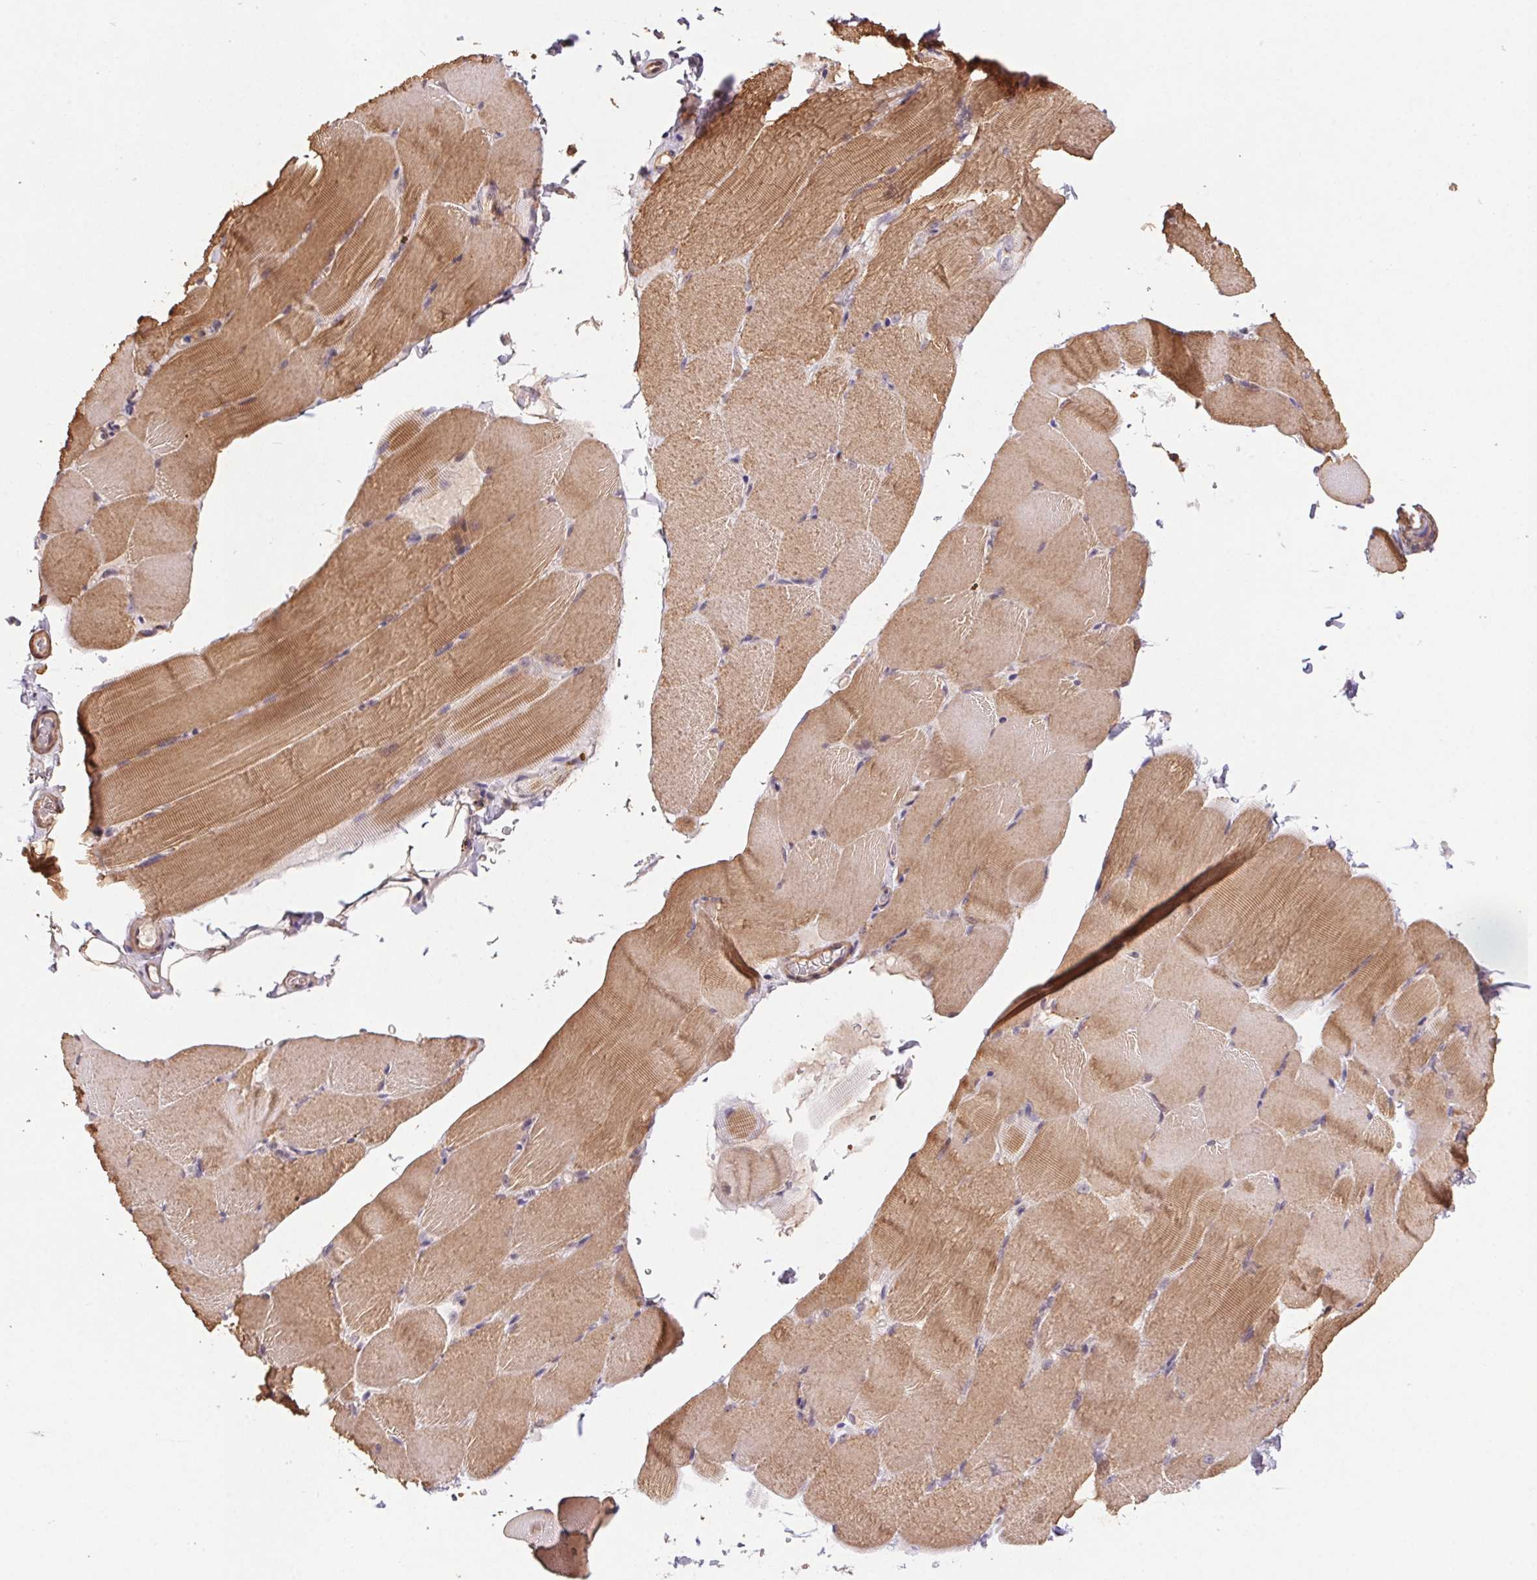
{"staining": {"intensity": "moderate", "quantity": ">75%", "location": "cytoplasmic/membranous"}, "tissue": "skeletal muscle", "cell_type": "Myocytes", "image_type": "normal", "snomed": [{"axis": "morphology", "description": "Normal tissue, NOS"}, {"axis": "topography", "description": "Skeletal muscle"}], "caption": "Myocytes display medium levels of moderate cytoplasmic/membranous expression in about >75% of cells in unremarkable human skeletal muscle.", "gene": "ATG10", "patient": {"sex": "female", "age": 37}}